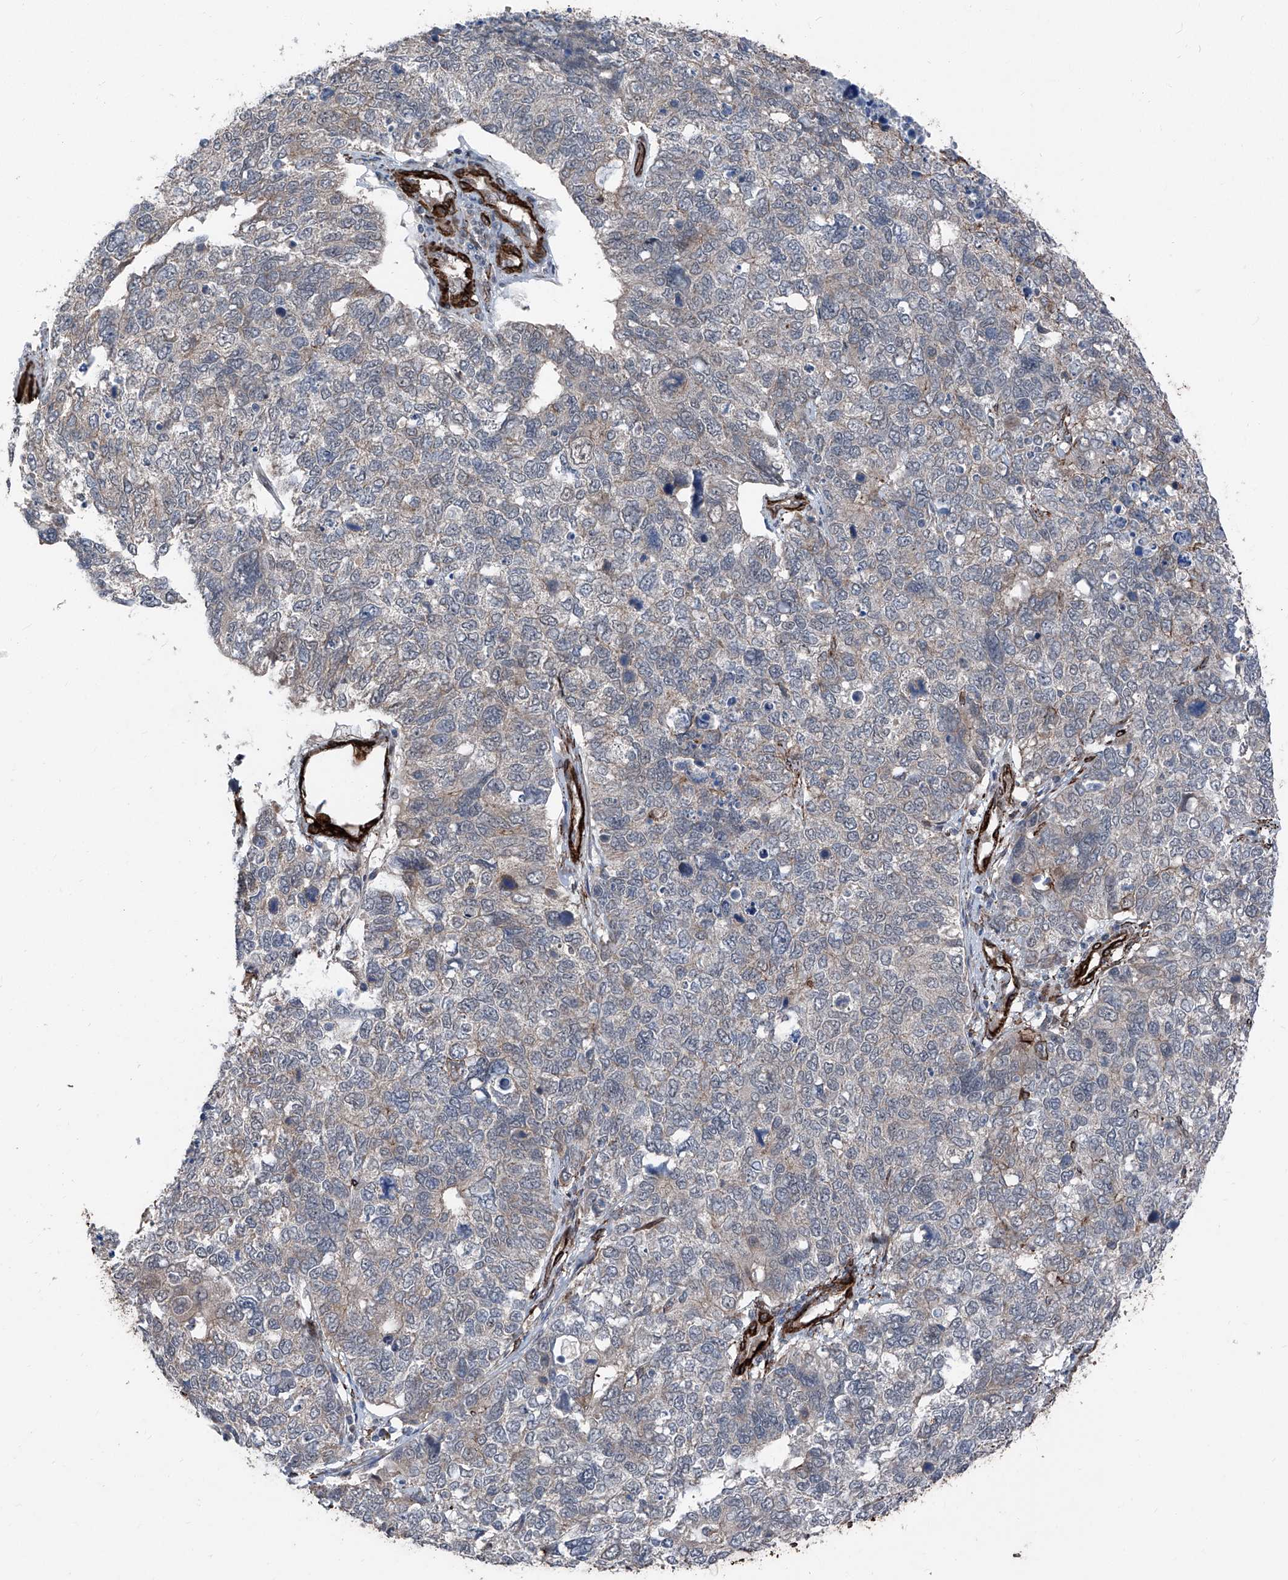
{"staining": {"intensity": "negative", "quantity": "none", "location": "none"}, "tissue": "cervical cancer", "cell_type": "Tumor cells", "image_type": "cancer", "snomed": [{"axis": "morphology", "description": "Squamous cell carcinoma, NOS"}, {"axis": "topography", "description": "Cervix"}], "caption": "Immunohistochemistry (IHC) of cervical squamous cell carcinoma shows no positivity in tumor cells.", "gene": "COA7", "patient": {"sex": "female", "age": 63}}